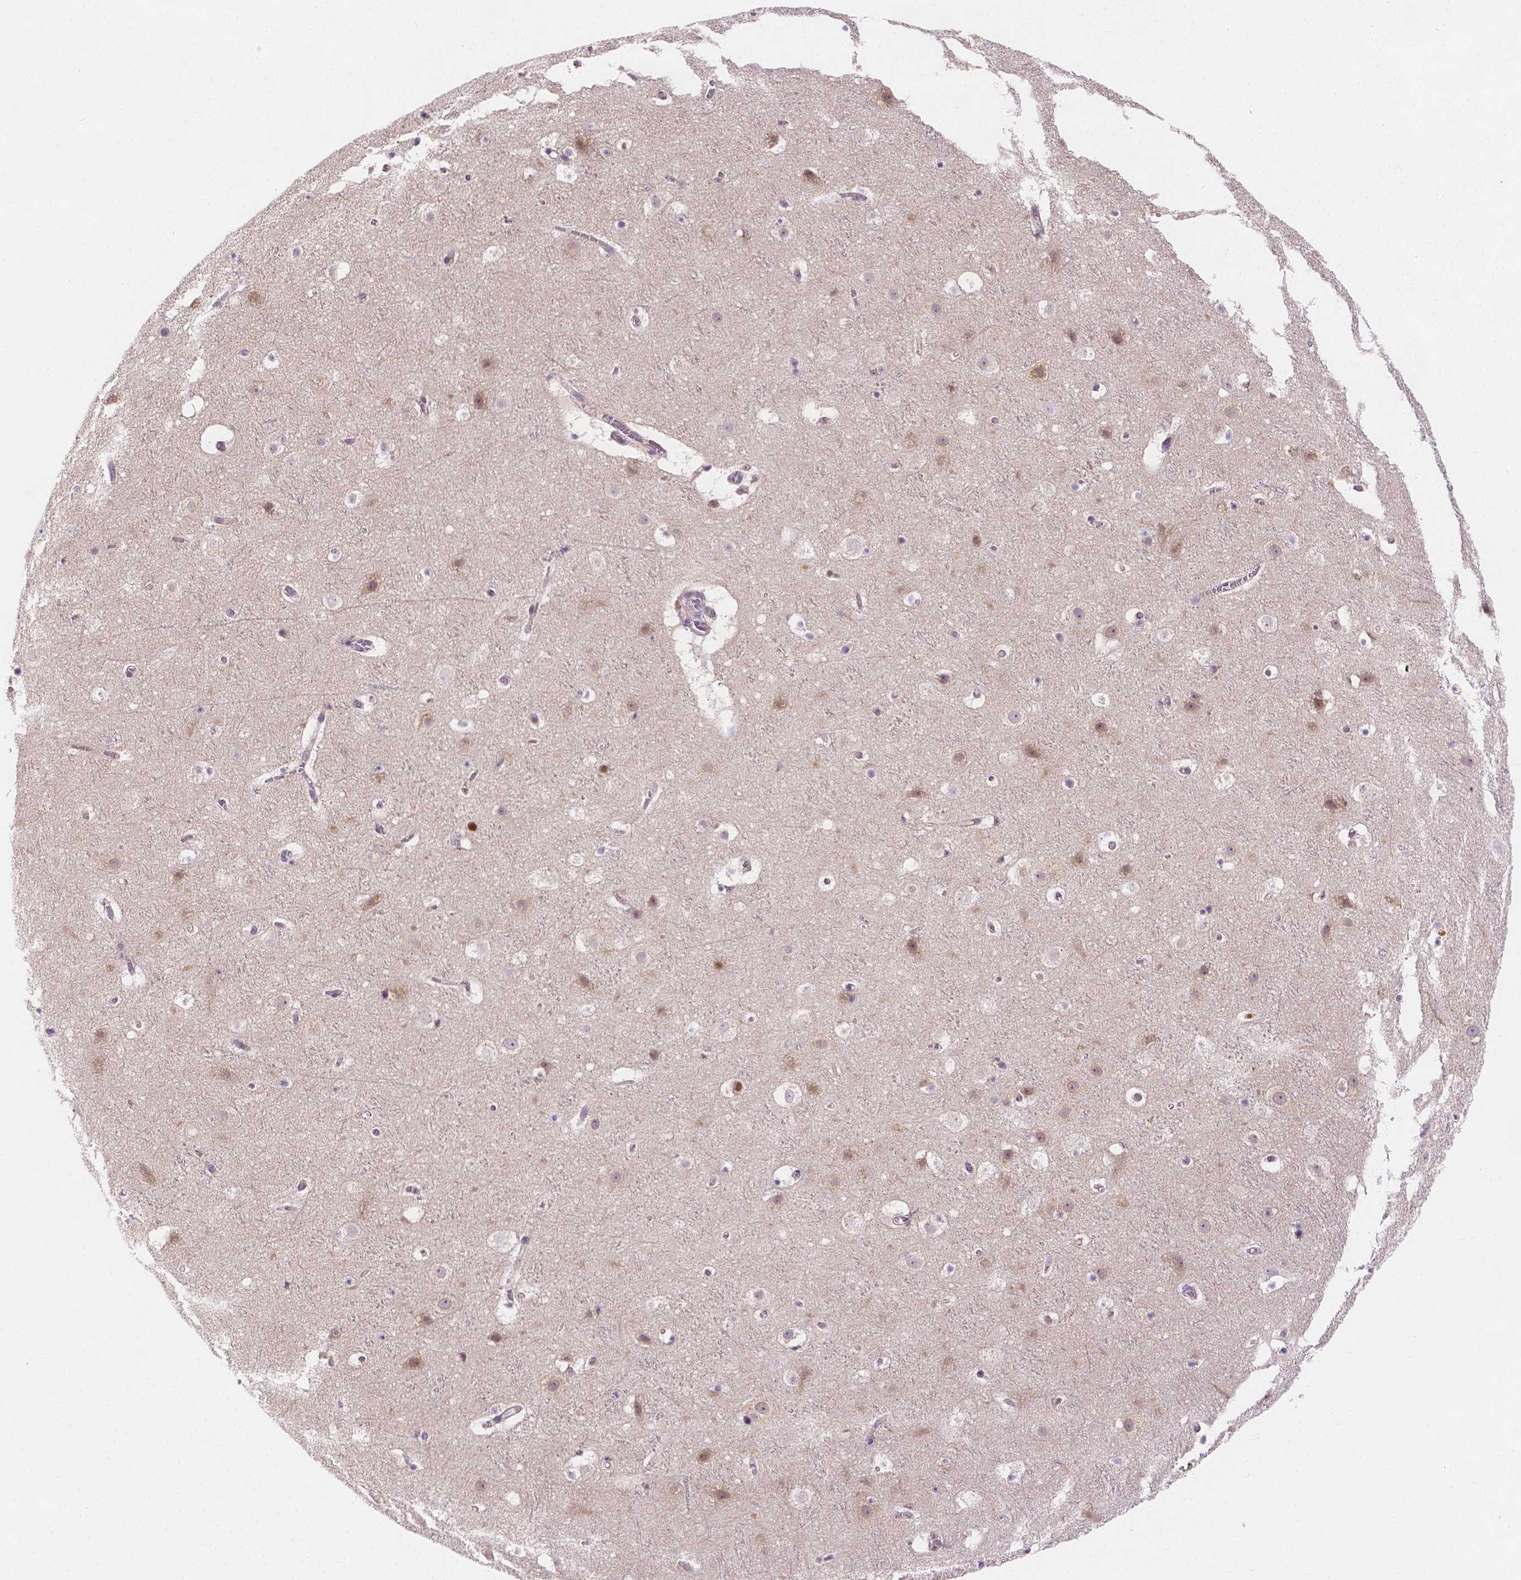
{"staining": {"intensity": "negative", "quantity": "none", "location": "none"}, "tissue": "cerebral cortex", "cell_type": "Endothelial cells", "image_type": "normal", "snomed": [{"axis": "morphology", "description": "Normal tissue, NOS"}, {"axis": "topography", "description": "Cerebral cortex"}], "caption": "The image reveals no staining of endothelial cells in normal cerebral cortex.", "gene": "ZNRD2", "patient": {"sex": "female", "age": 42}}